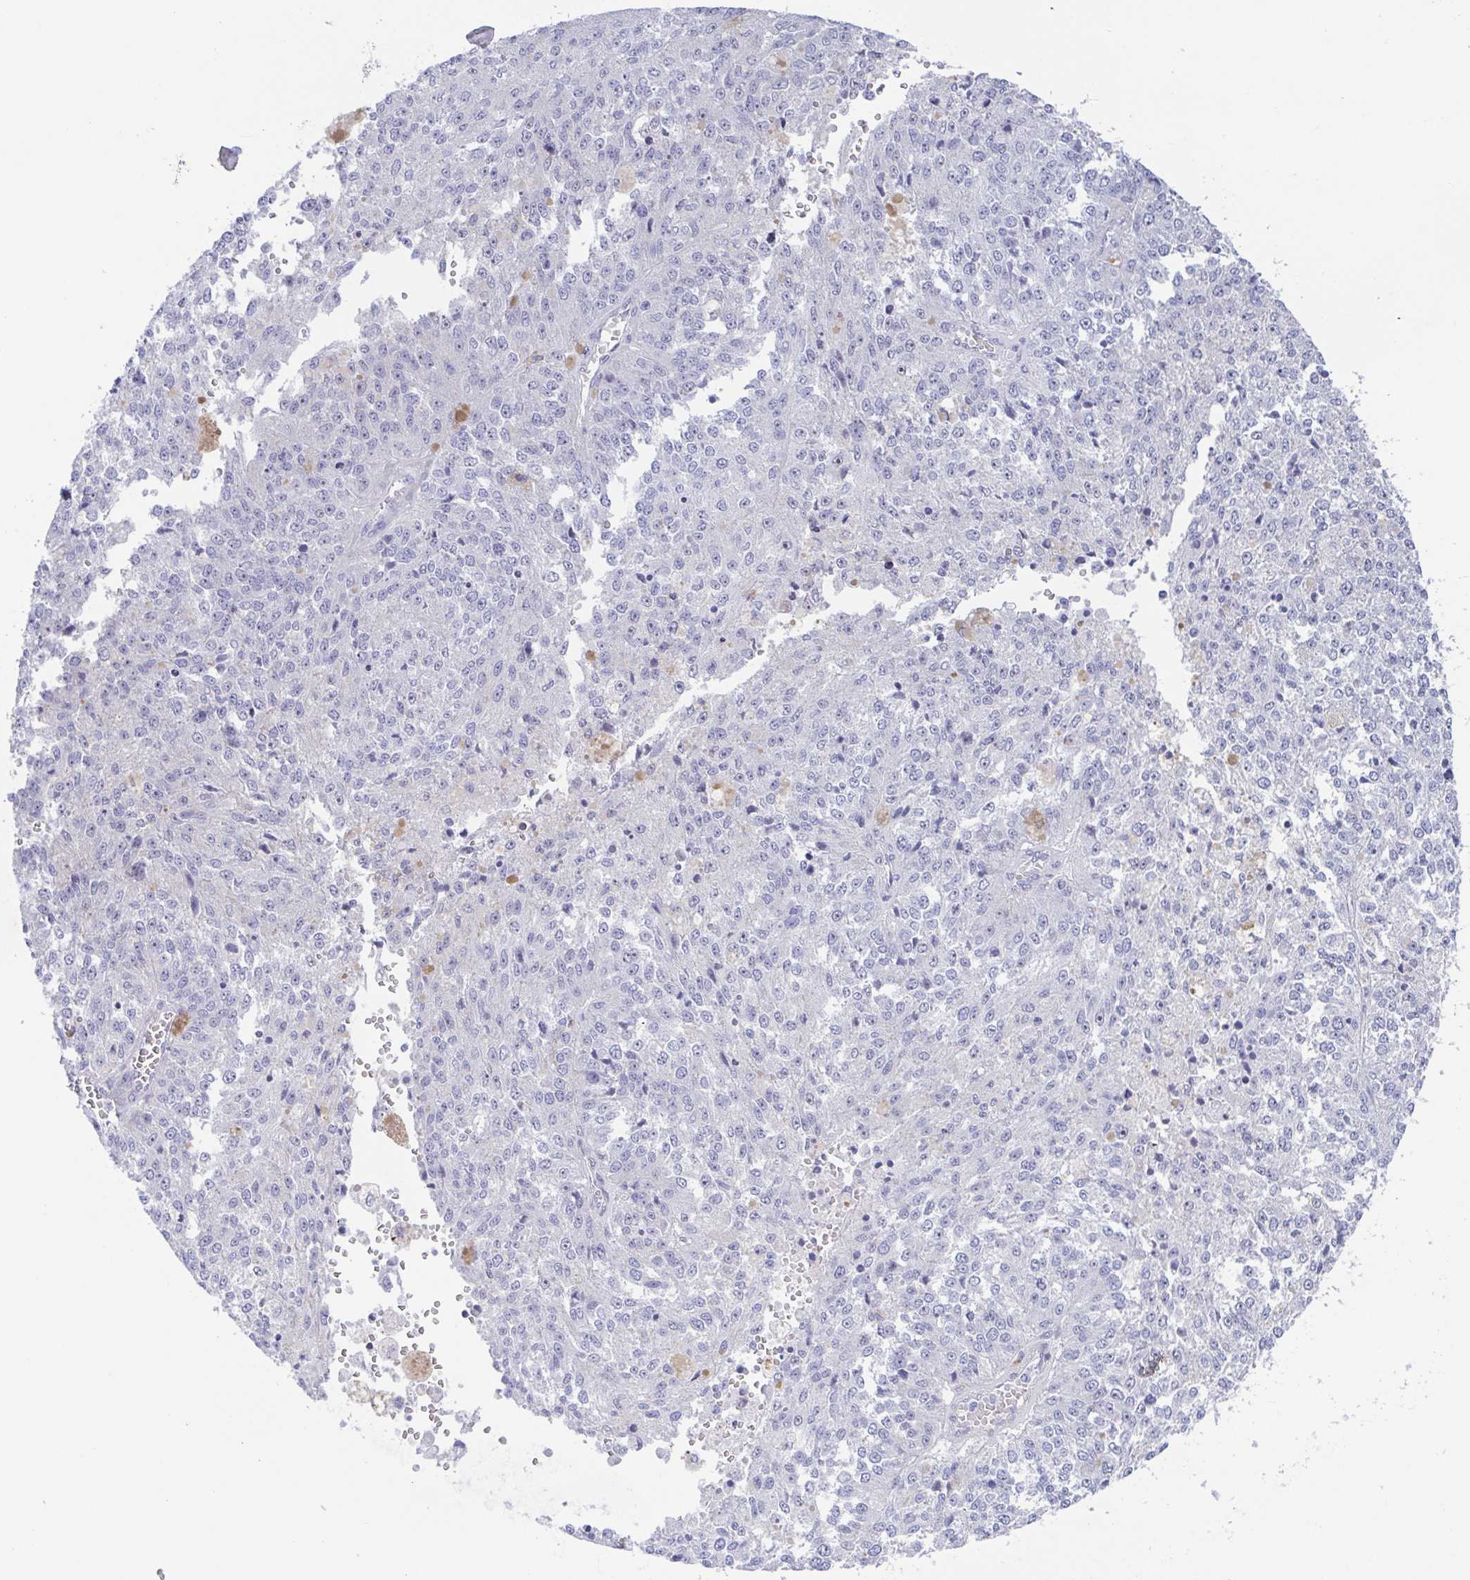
{"staining": {"intensity": "negative", "quantity": "none", "location": "none"}, "tissue": "melanoma", "cell_type": "Tumor cells", "image_type": "cancer", "snomed": [{"axis": "morphology", "description": "Malignant melanoma, Metastatic site"}, {"axis": "topography", "description": "Lymph node"}], "caption": "Human melanoma stained for a protein using immunohistochemistry demonstrates no positivity in tumor cells.", "gene": "MUCL3", "patient": {"sex": "female", "age": 64}}